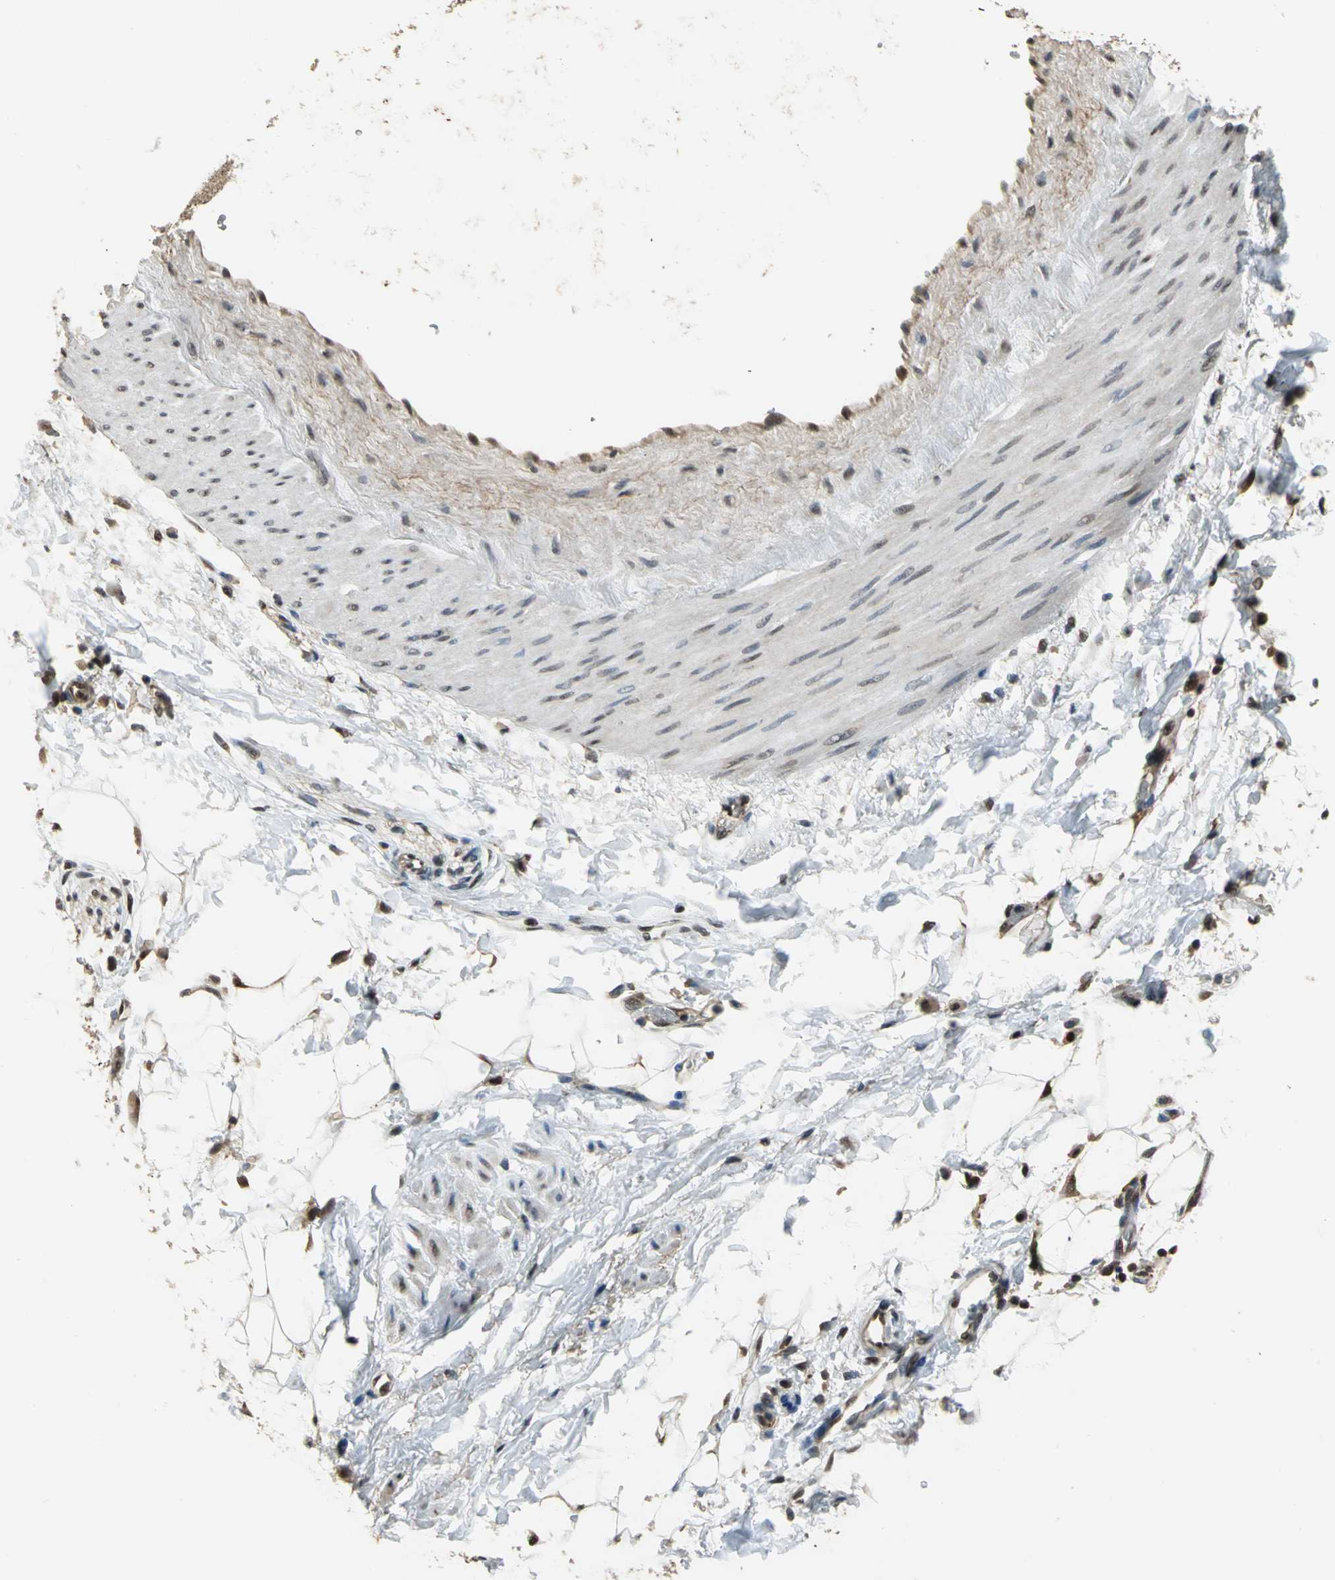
{"staining": {"intensity": "moderate", "quantity": ">75%", "location": "cytoplasmic/membranous,nuclear"}, "tissue": "adipose tissue", "cell_type": "Adipocytes", "image_type": "normal", "snomed": [{"axis": "morphology", "description": "Normal tissue, NOS"}, {"axis": "morphology", "description": "Urothelial carcinoma, High grade"}, {"axis": "topography", "description": "Vascular tissue"}, {"axis": "topography", "description": "Urinary bladder"}], "caption": "A high-resolution photomicrograph shows immunohistochemistry (IHC) staining of benign adipose tissue, which demonstrates moderate cytoplasmic/membranous,nuclear expression in approximately >75% of adipocytes.", "gene": "MIS18BP1", "patient": {"sex": "female", "age": 56}}